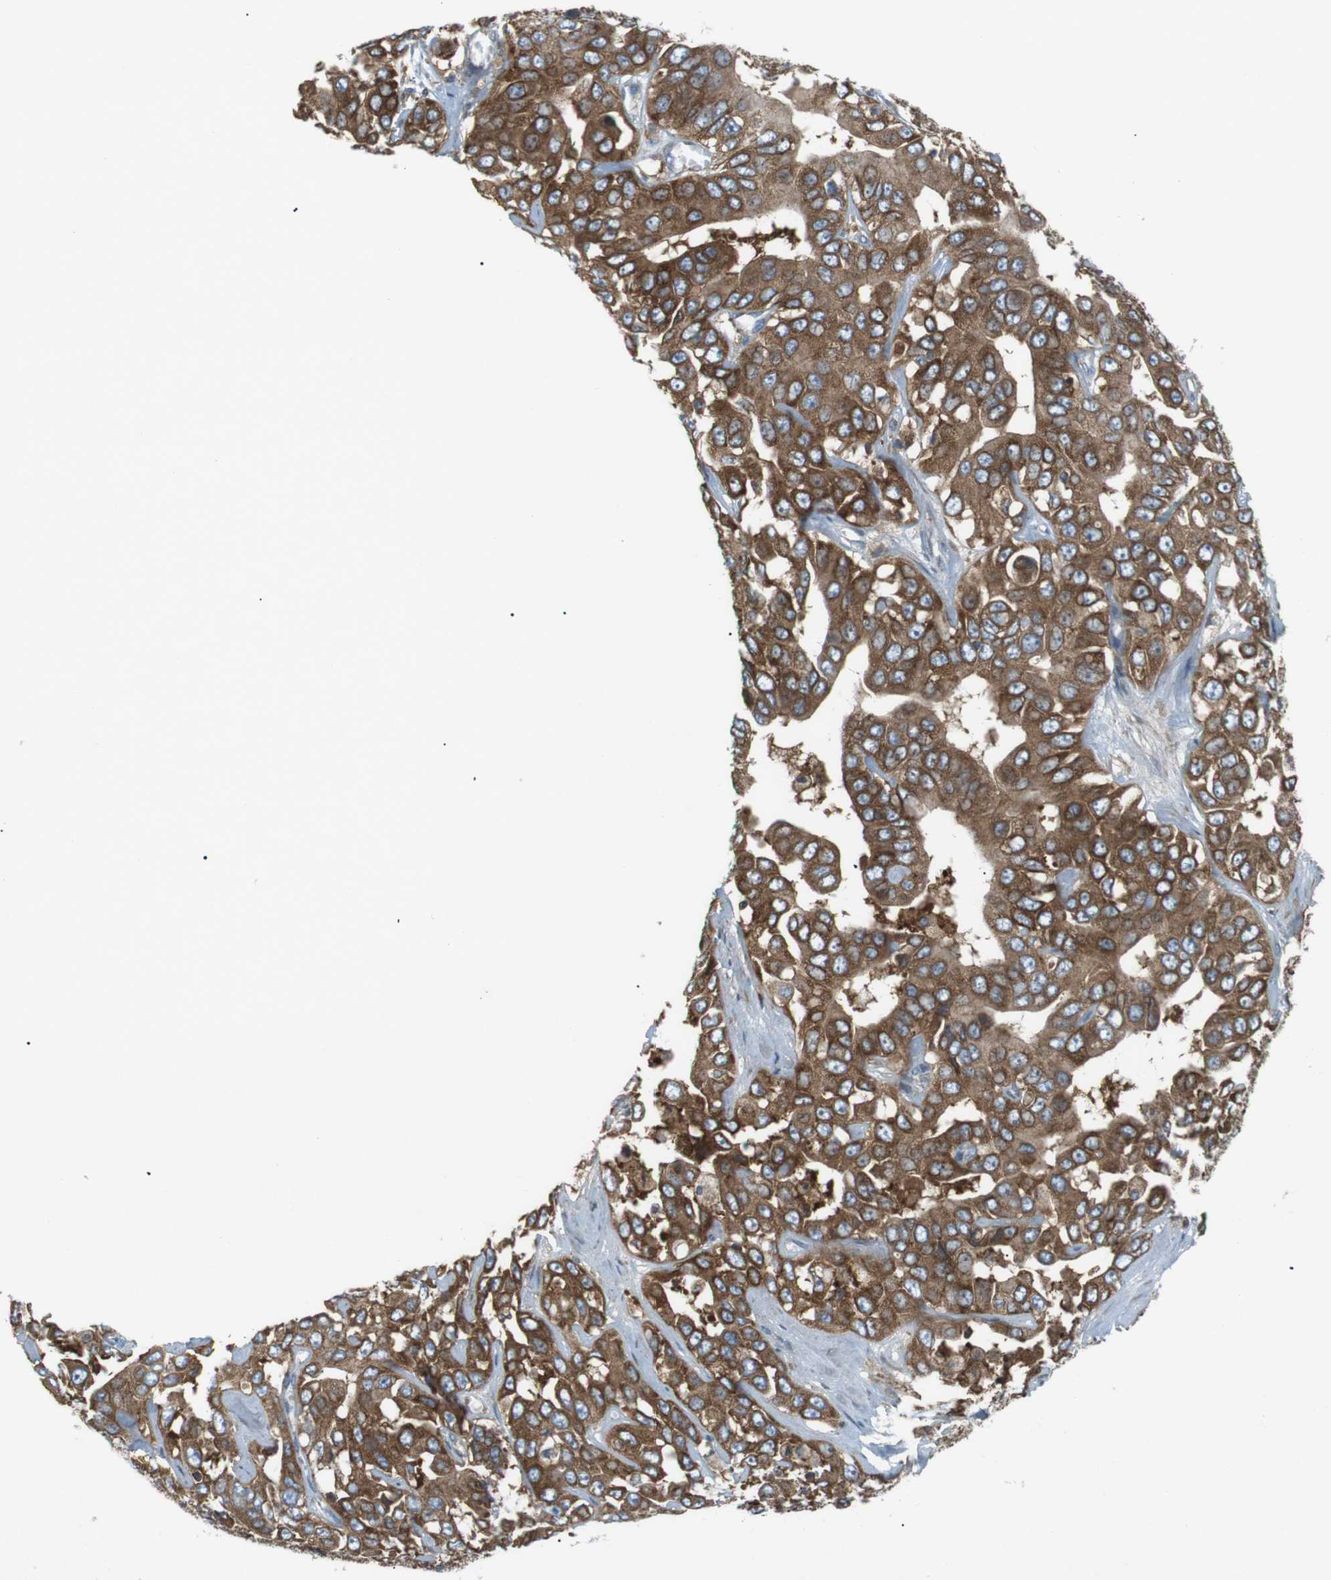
{"staining": {"intensity": "moderate", "quantity": ">75%", "location": "cytoplasmic/membranous"}, "tissue": "liver cancer", "cell_type": "Tumor cells", "image_type": "cancer", "snomed": [{"axis": "morphology", "description": "Cholangiocarcinoma"}, {"axis": "topography", "description": "Liver"}], "caption": "Protein expression analysis of liver cholangiocarcinoma shows moderate cytoplasmic/membranous positivity in about >75% of tumor cells.", "gene": "FLII", "patient": {"sex": "female", "age": 52}}